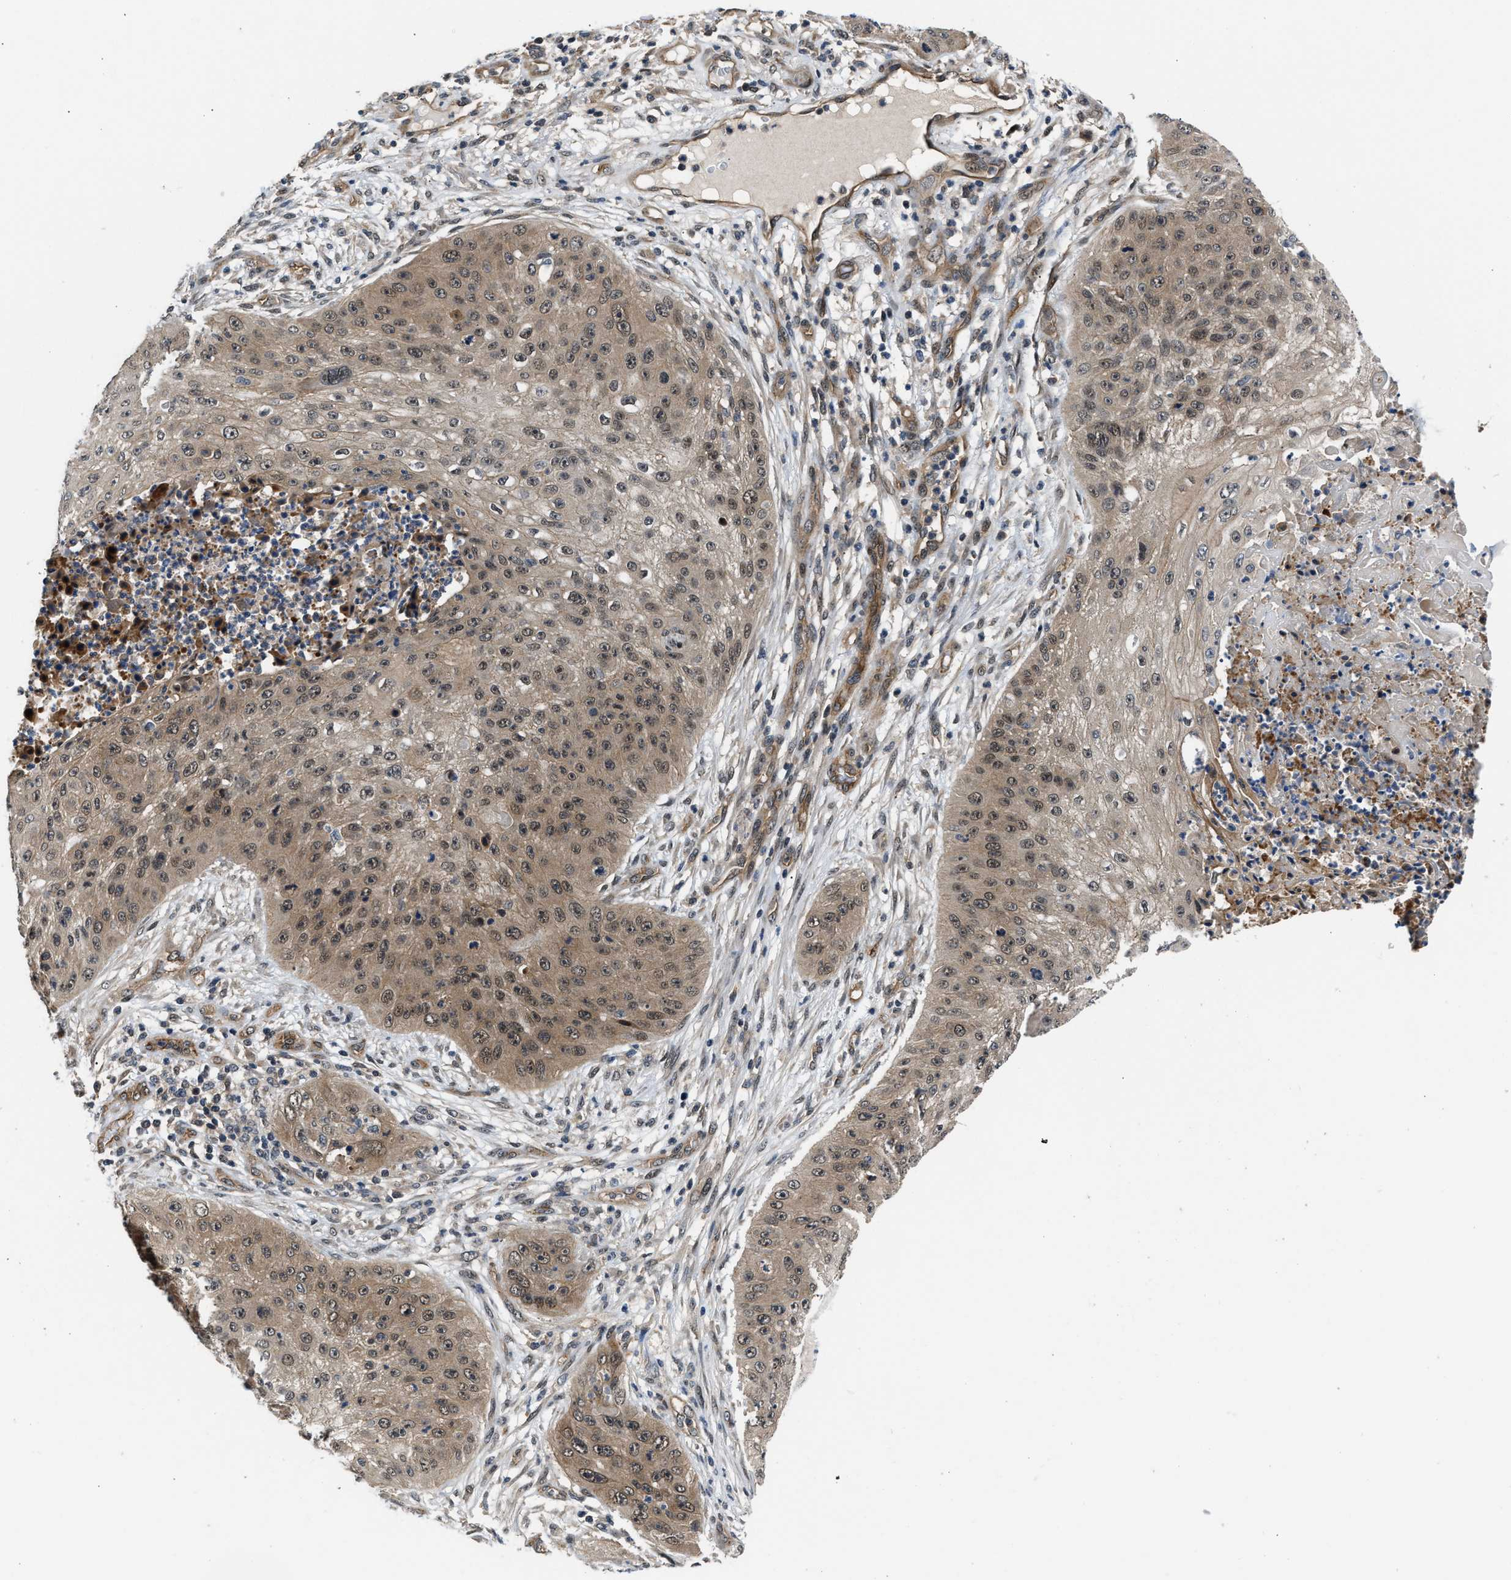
{"staining": {"intensity": "weak", "quantity": "25%-75%", "location": "cytoplasmic/membranous,nuclear"}, "tissue": "skin cancer", "cell_type": "Tumor cells", "image_type": "cancer", "snomed": [{"axis": "morphology", "description": "Squamous cell carcinoma, NOS"}, {"axis": "topography", "description": "Skin"}], "caption": "There is low levels of weak cytoplasmic/membranous and nuclear staining in tumor cells of squamous cell carcinoma (skin), as demonstrated by immunohistochemical staining (brown color).", "gene": "COPS2", "patient": {"sex": "female", "age": 80}}